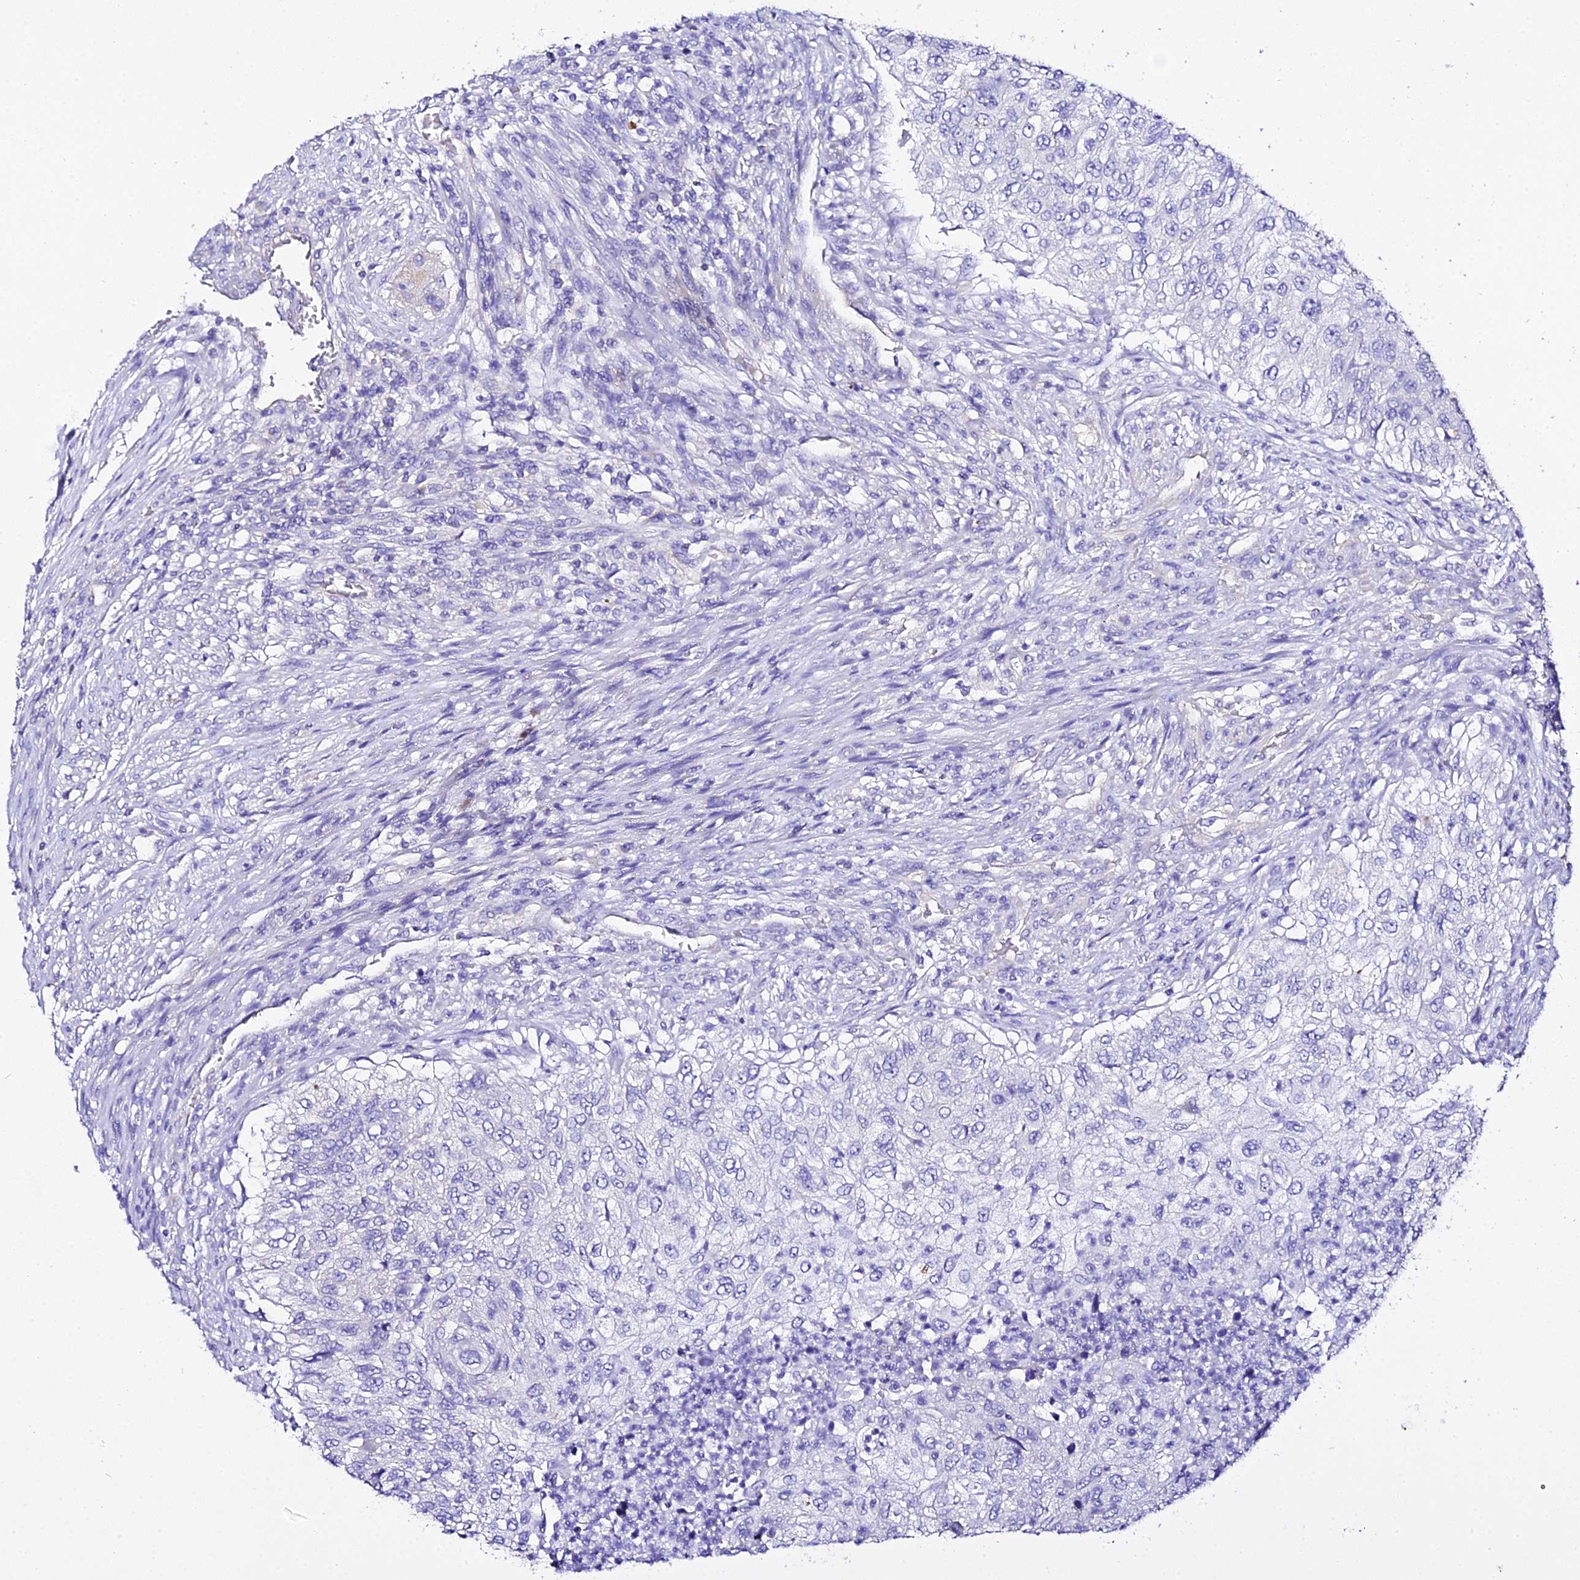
{"staining": {"intensity": "negative", "quantity": "none", "location": "none"}, "tissue": "urothelial cancer", "cell_type": "Tumor cells", "image_type": "cancer", "snomed": [{"axis": "morphology", "description": "Urothelial carcinoma, High grade"}, {"axis": "topography", "description": "Urinary bladder"}], "caption": "Tumor cells show no significant protein staining in high-grade urothelial carcinoma.", "gene": "TUBA3D", "patient": {"sex": "female", "age": 60}}